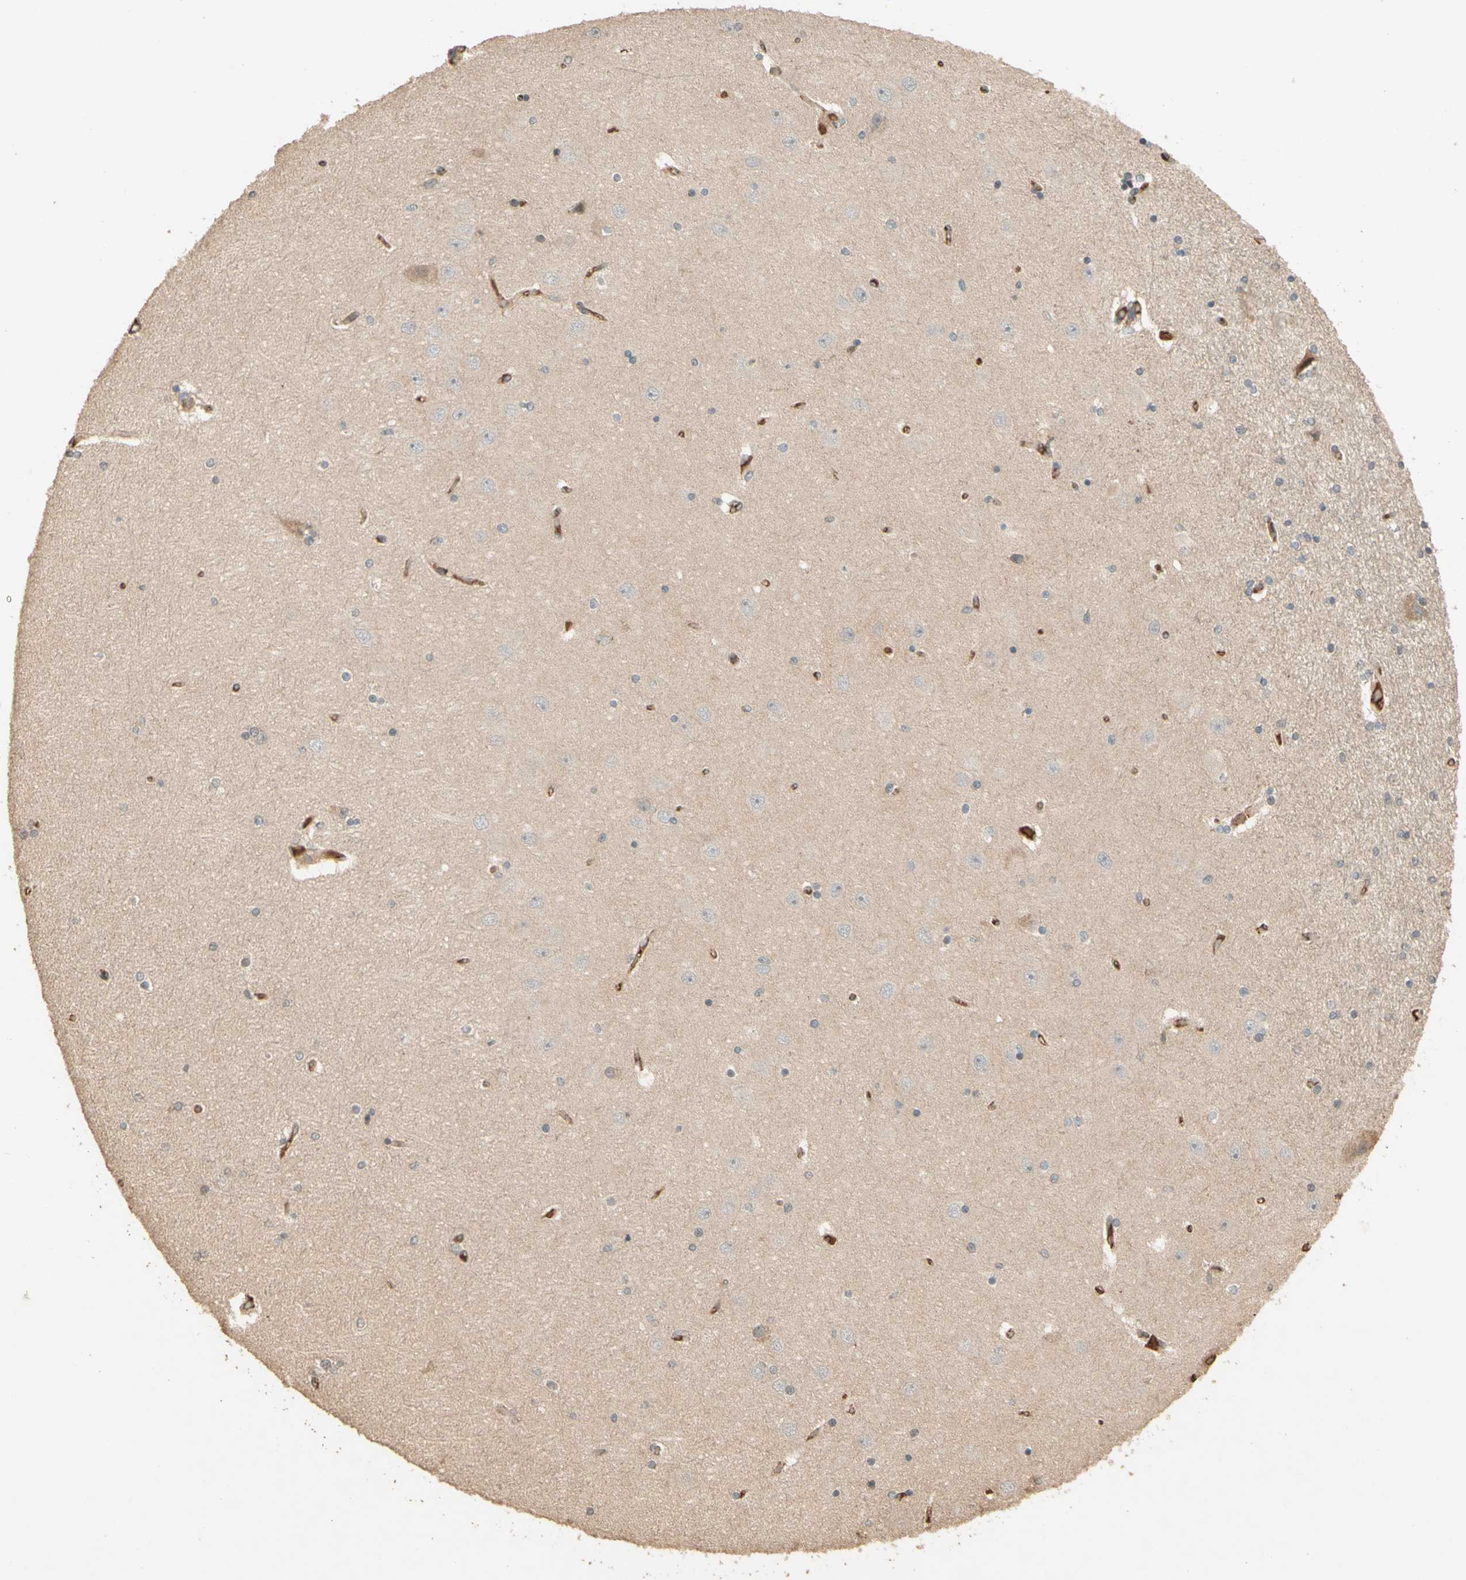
{"staining": {"intensity": "negative", "quantity": "none", "location": "none"}, "tissue": "hippocampus", "cell_type": "Glial cells", "image_type": "normal", "snomed": [{"axis": "morphology", "description": "Normal tissue, NOS"}, {"axis": "topography", "description": "Hippocampus"}], "caption": "Micrograph shows no protein positivity in glial cells of benign hippocampus. (DAB immunohistochemistry (IHC), high magnification).", "gene": "SMAD9", "patient": {"sex": "female", "age": 54}}